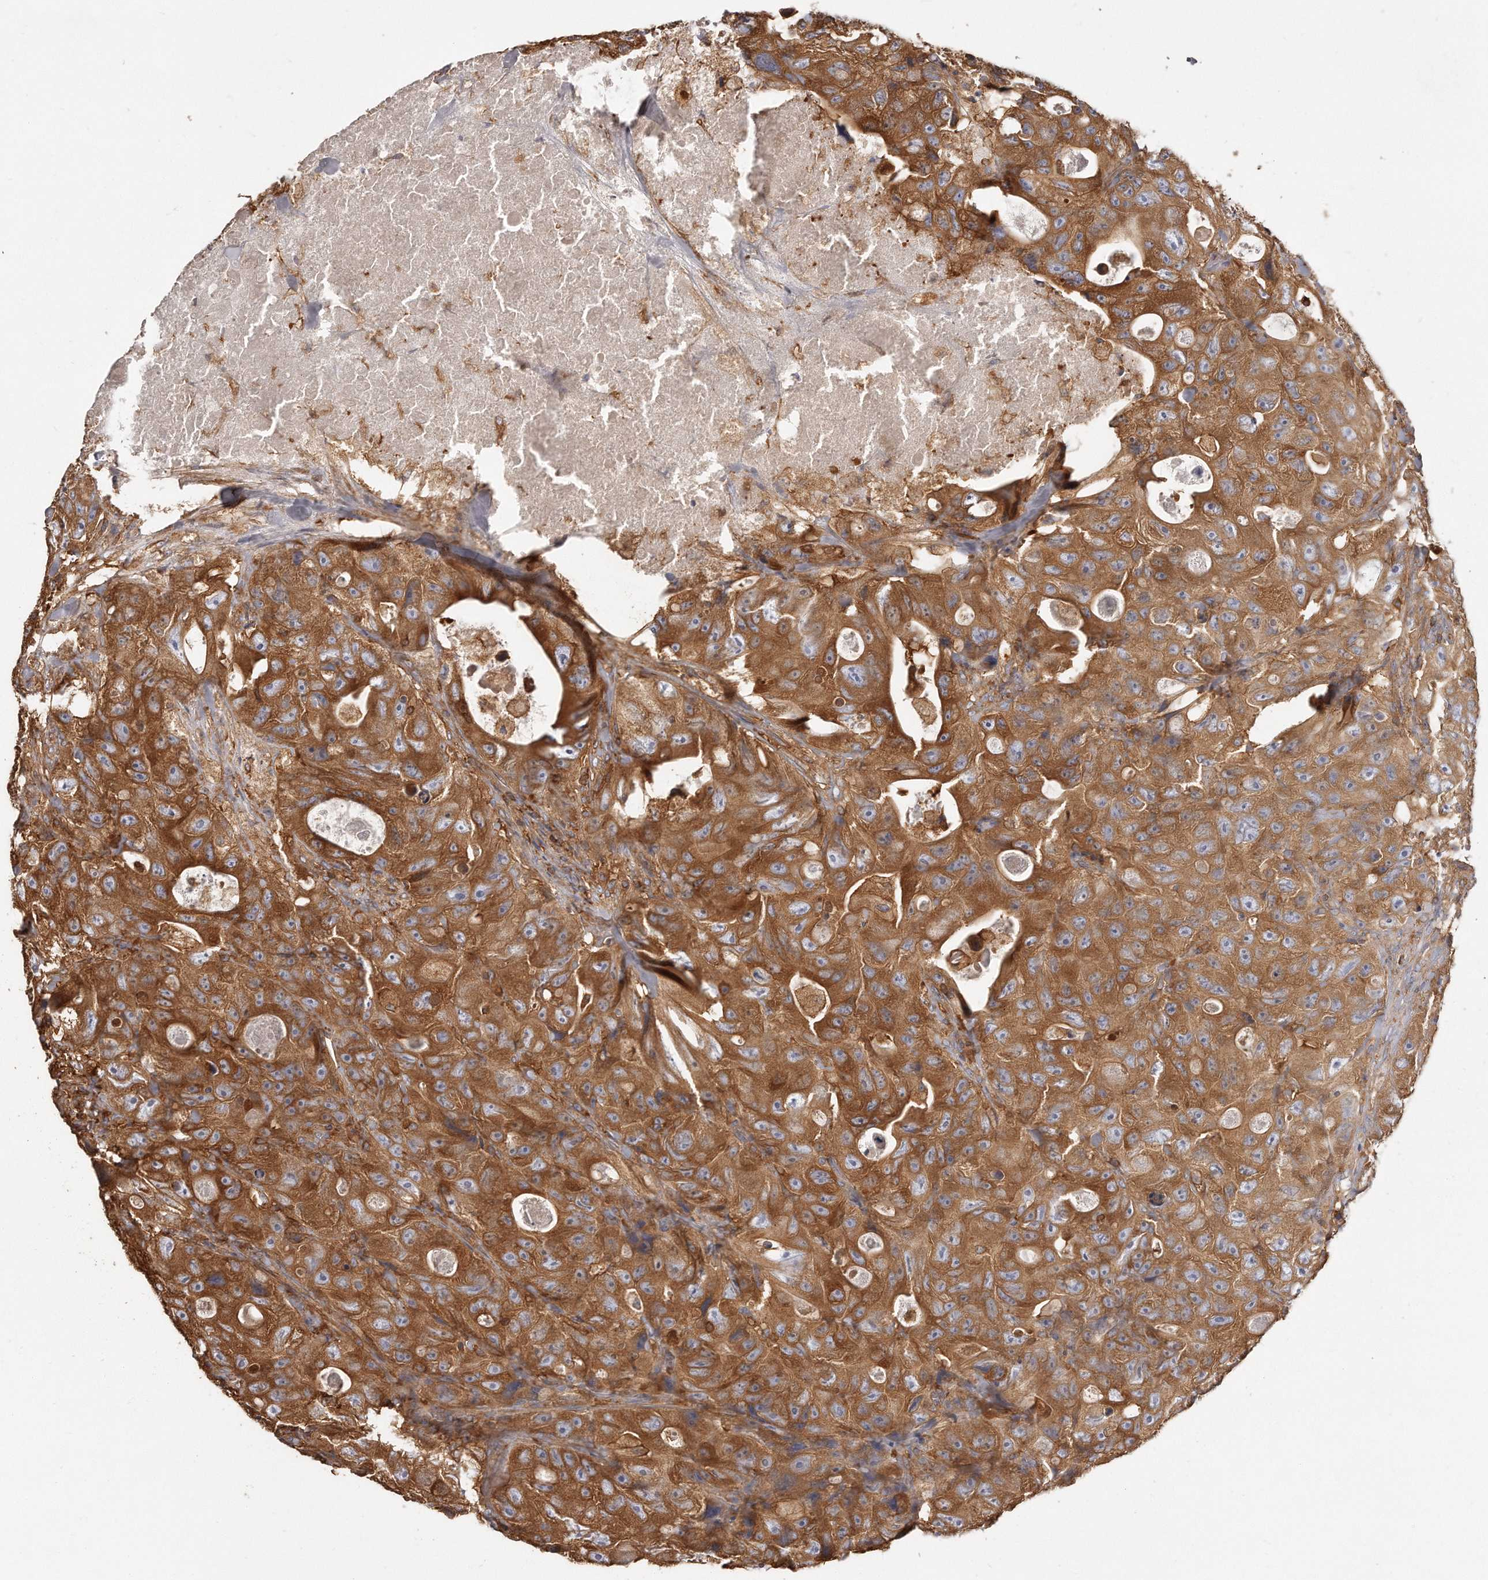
{"staining": {"intensity": "strong", "quantity": ">75%", "location": "cytoplasmic/membranous"}, "tissue": "colorectal cancer", "cell_type": "Tumor cells", "image_type": "cancer", "snomed": [{"axis": "morphology", "description": "Adenocarcinoma, NOS"}, {"axis": "topography", "description": "Colon"}], "caption": "Protein analysis of colorectal cancer (adenocarcinoma) tissue demonstrates strong cytoplasmic/membranous positivity in about >75% of tumor cells.", "gene": "CAP1", "patient": {"sex": "female", "age": 46}}